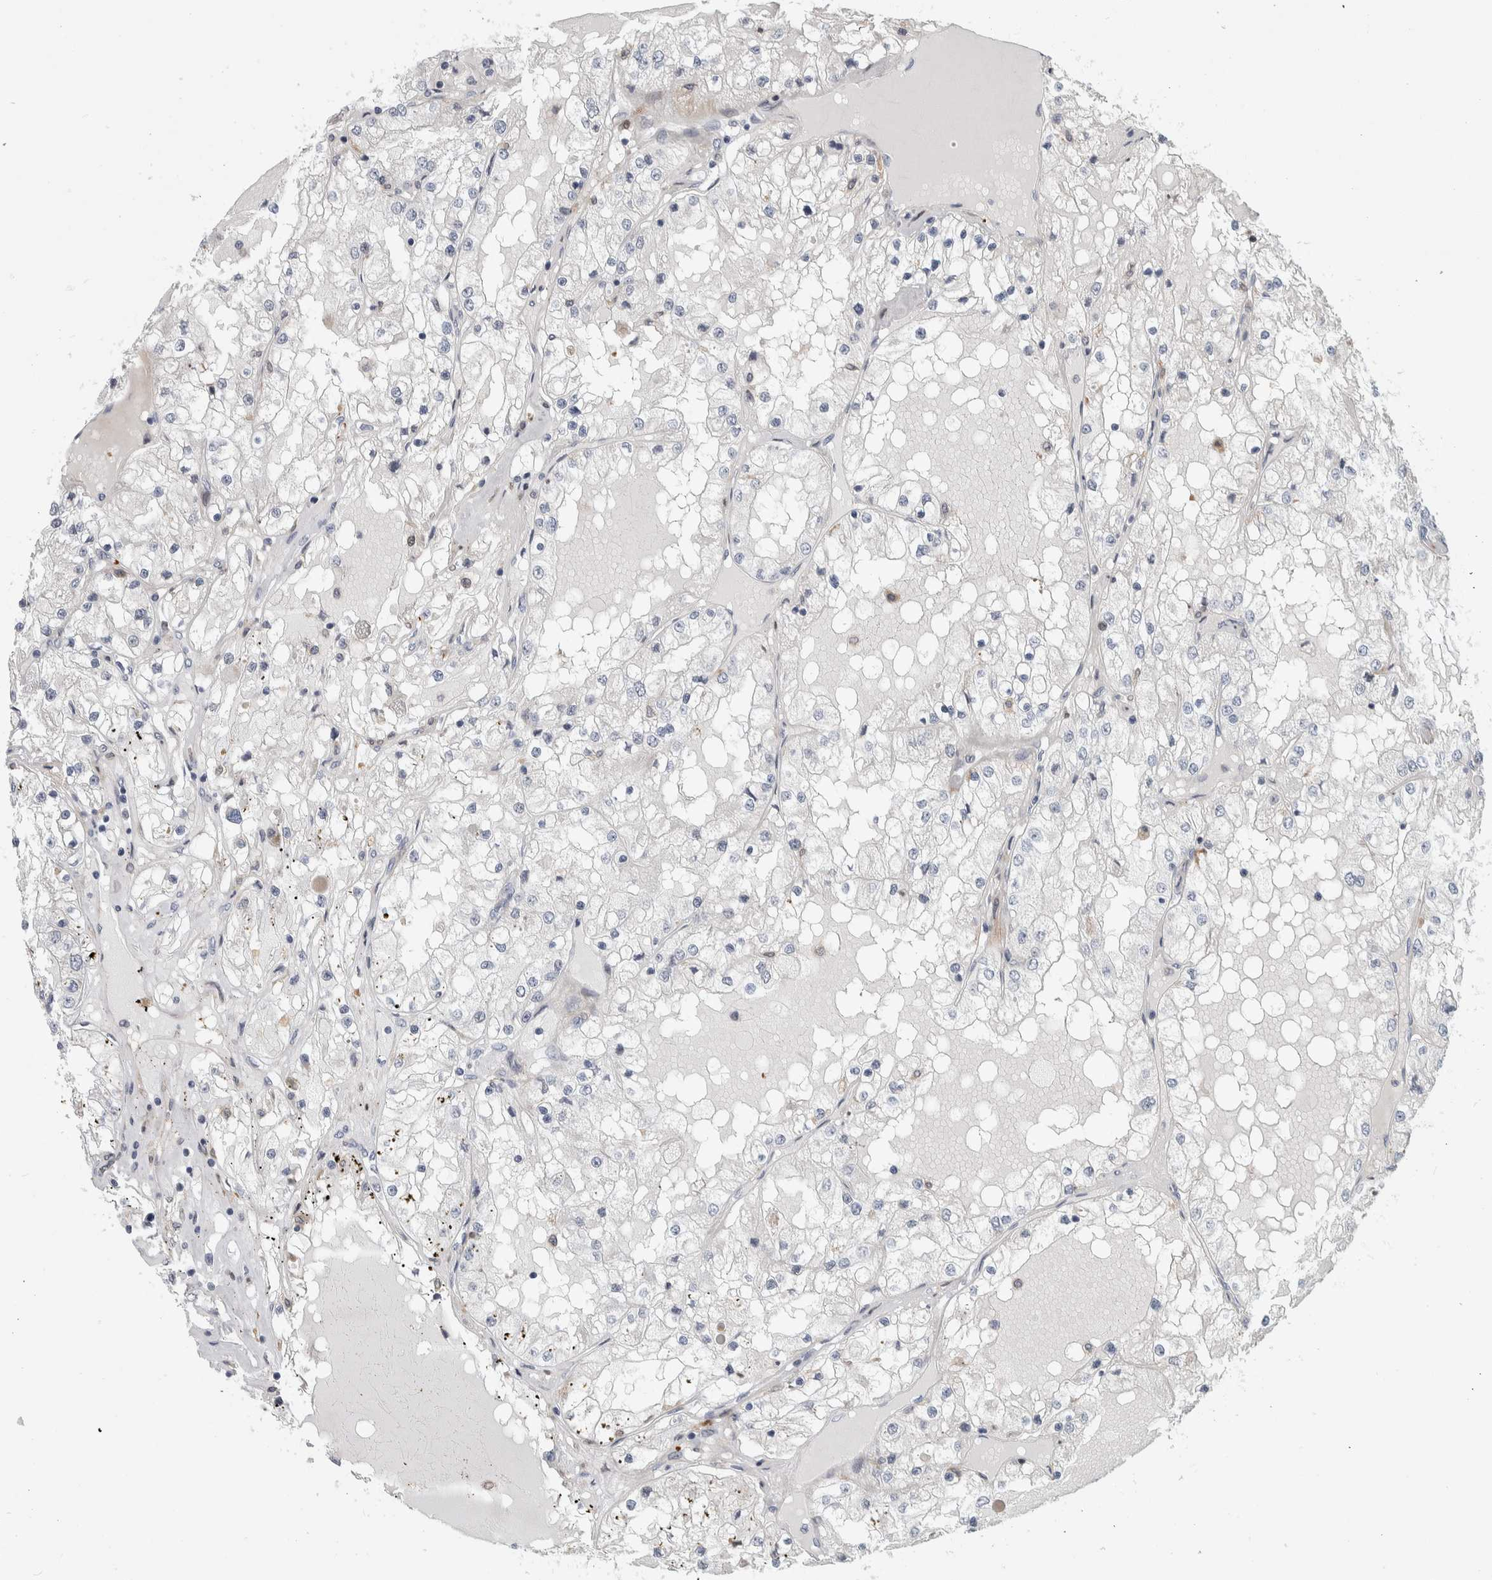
{"staining": {"intensity": "negative", "quantity": "none", "location": "none"}, "tissue": "renal cancer", "cell_type": "Tumor cells", "image_type": "cancer", "snomed": [{"axis": "morphology", "description": "Adenocarcinoma, NOS"}, {"axis": "topography", "description": "Kidney"}], "caption": "Immunohistochemical staining of human renal cancer reveals no significant positivity in tumor cells.", "gene": "MSL1", "patient": {"sex": "male", "age": 68}}